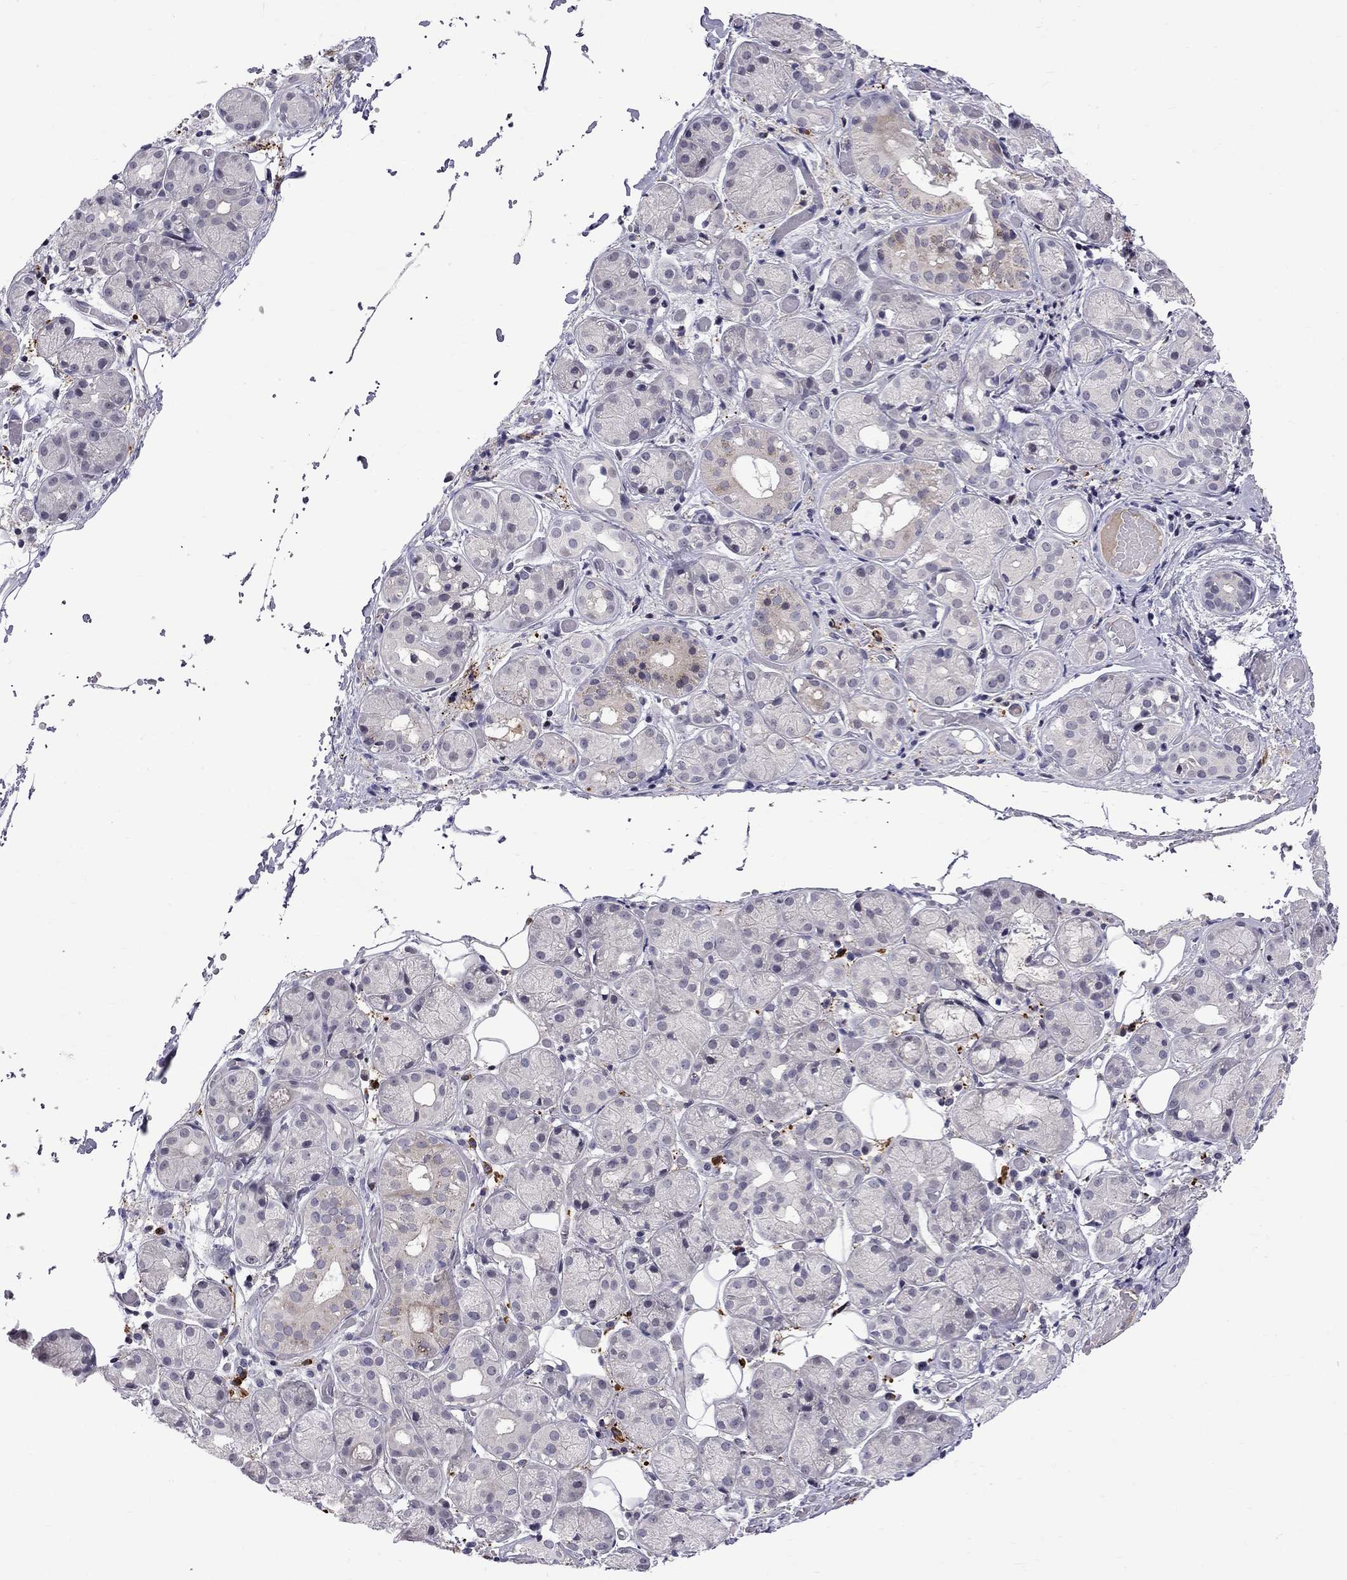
{"staining": {"intensity": "weak", "quantity": "<25%", "location": "cytoplasmic/membranous"}, "tissue": "salivary gland", "cell_type": "Glandular cells", "image_type": "normal", "snomed": [{"axis": "morphology", "description": "Normal tissue, NOS"}, {"axis": "topography", "description": "Salivary gland"}, {"axis": "topography", "description": "Peripheral nerve tissue"}], "caption": "A histopathology image of salivary gland stained for a protein shows no brown staining in glandular cells. (Stains: DAB (3,3'-diaminobenzidine) immunohistochemistry with hematoxylin counter stain, Microscopy: brightfield microscopy at high magnification).", "gene": "RTL9", "patient": {"sex": "male", "age": 71}}